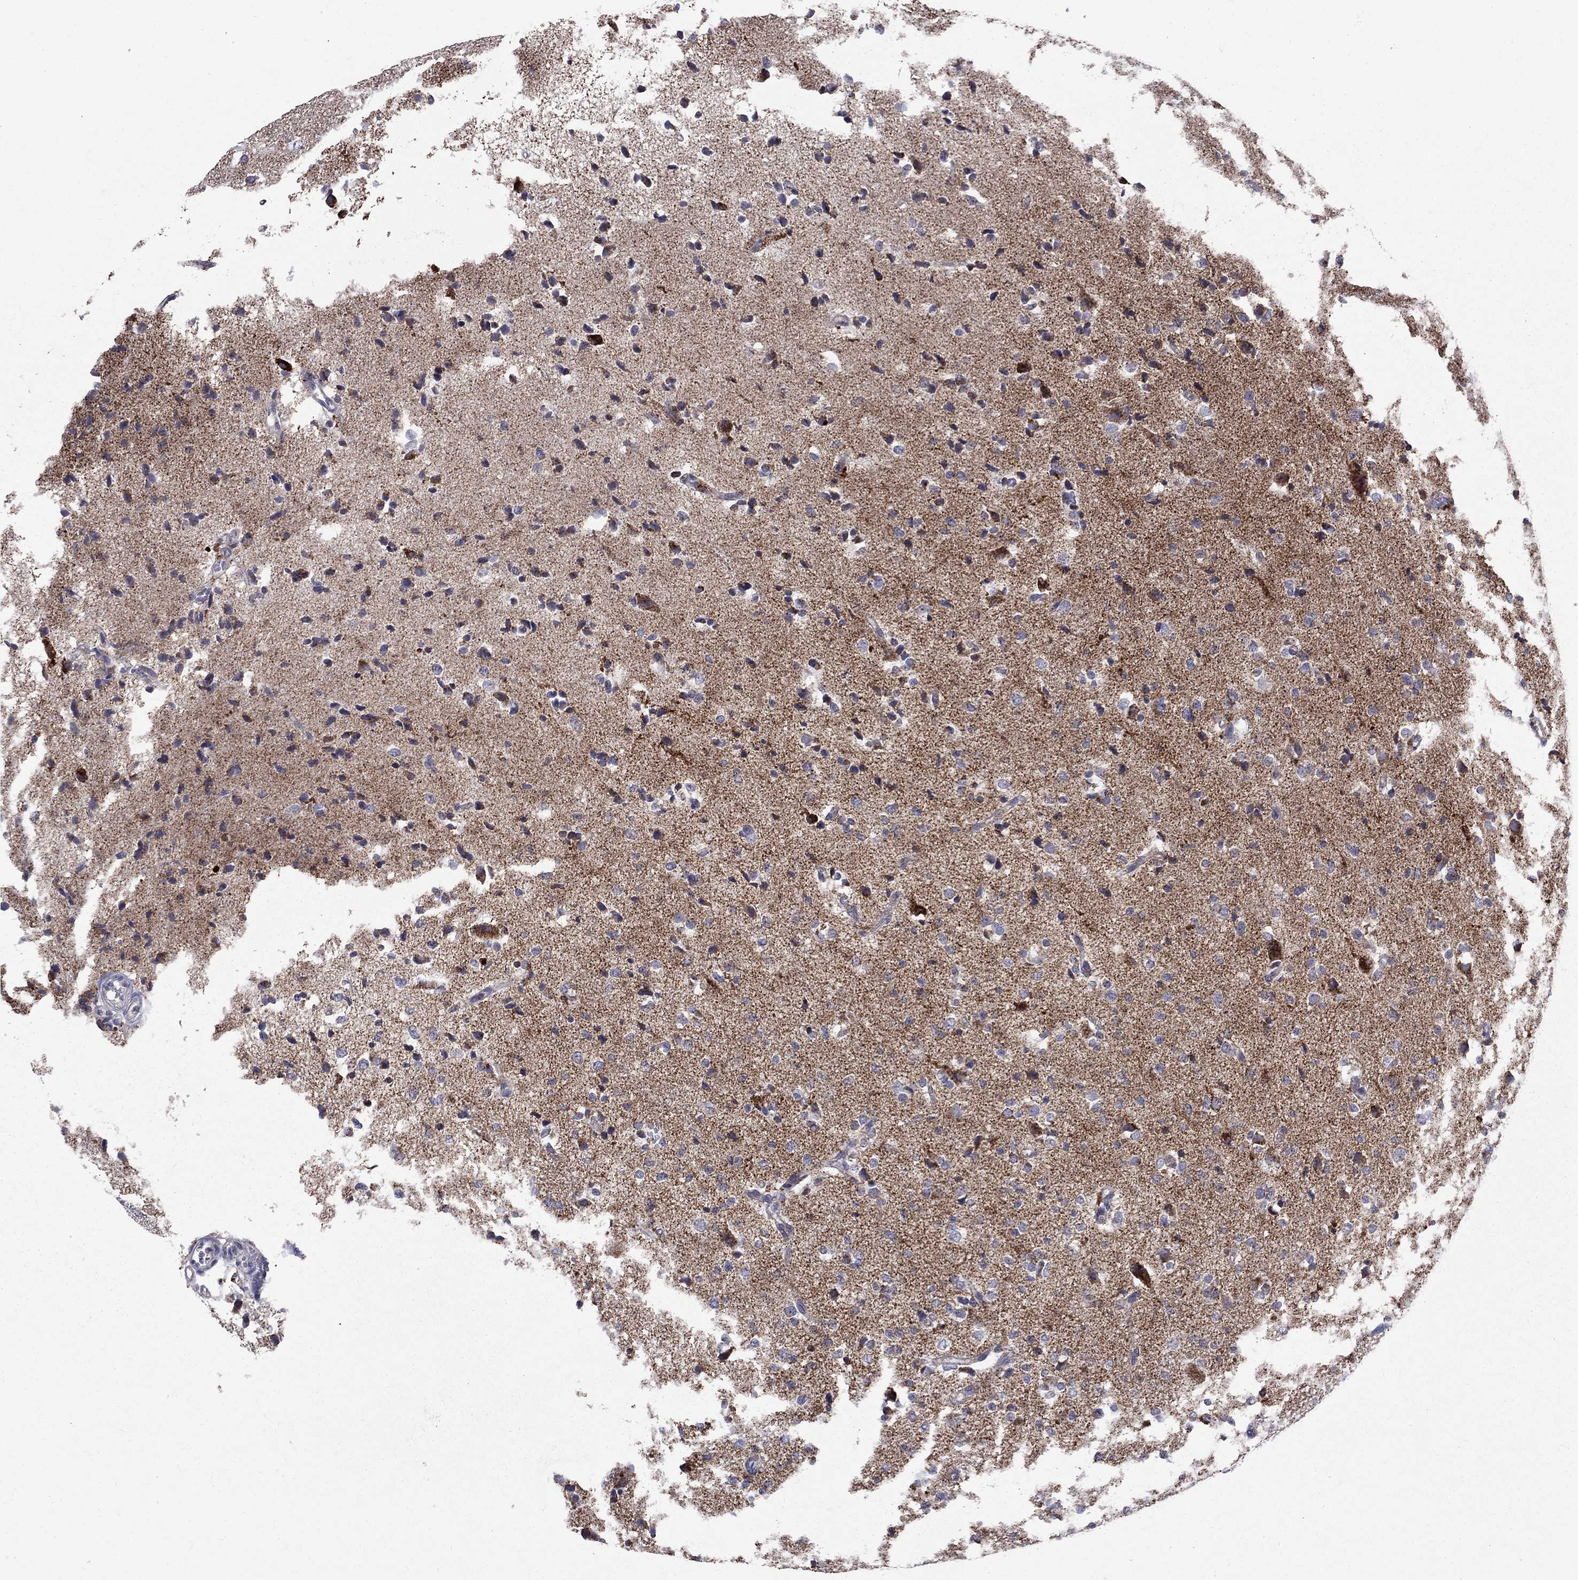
{"staining": {"intensity": "negative", "quantity": "none", "location": "none"}, "tissue": "glioma", "cell_type": "Tumor cells", "image_type": "cancer", "snomed": [{"axis": "morphology", "description": "Glioma, malignant, Low grade"}, {"axis": "topography", "description": "Brain"}], "caption": "There is no significant expression in tumor cells of malignant glioma (low-grade). (DAB (3,3'-diaminobenzidine) immunohistochemistry (IHC), high magnification).", "gene": "SLC4A10", "patient": {"sex": "male", "age": 41}}